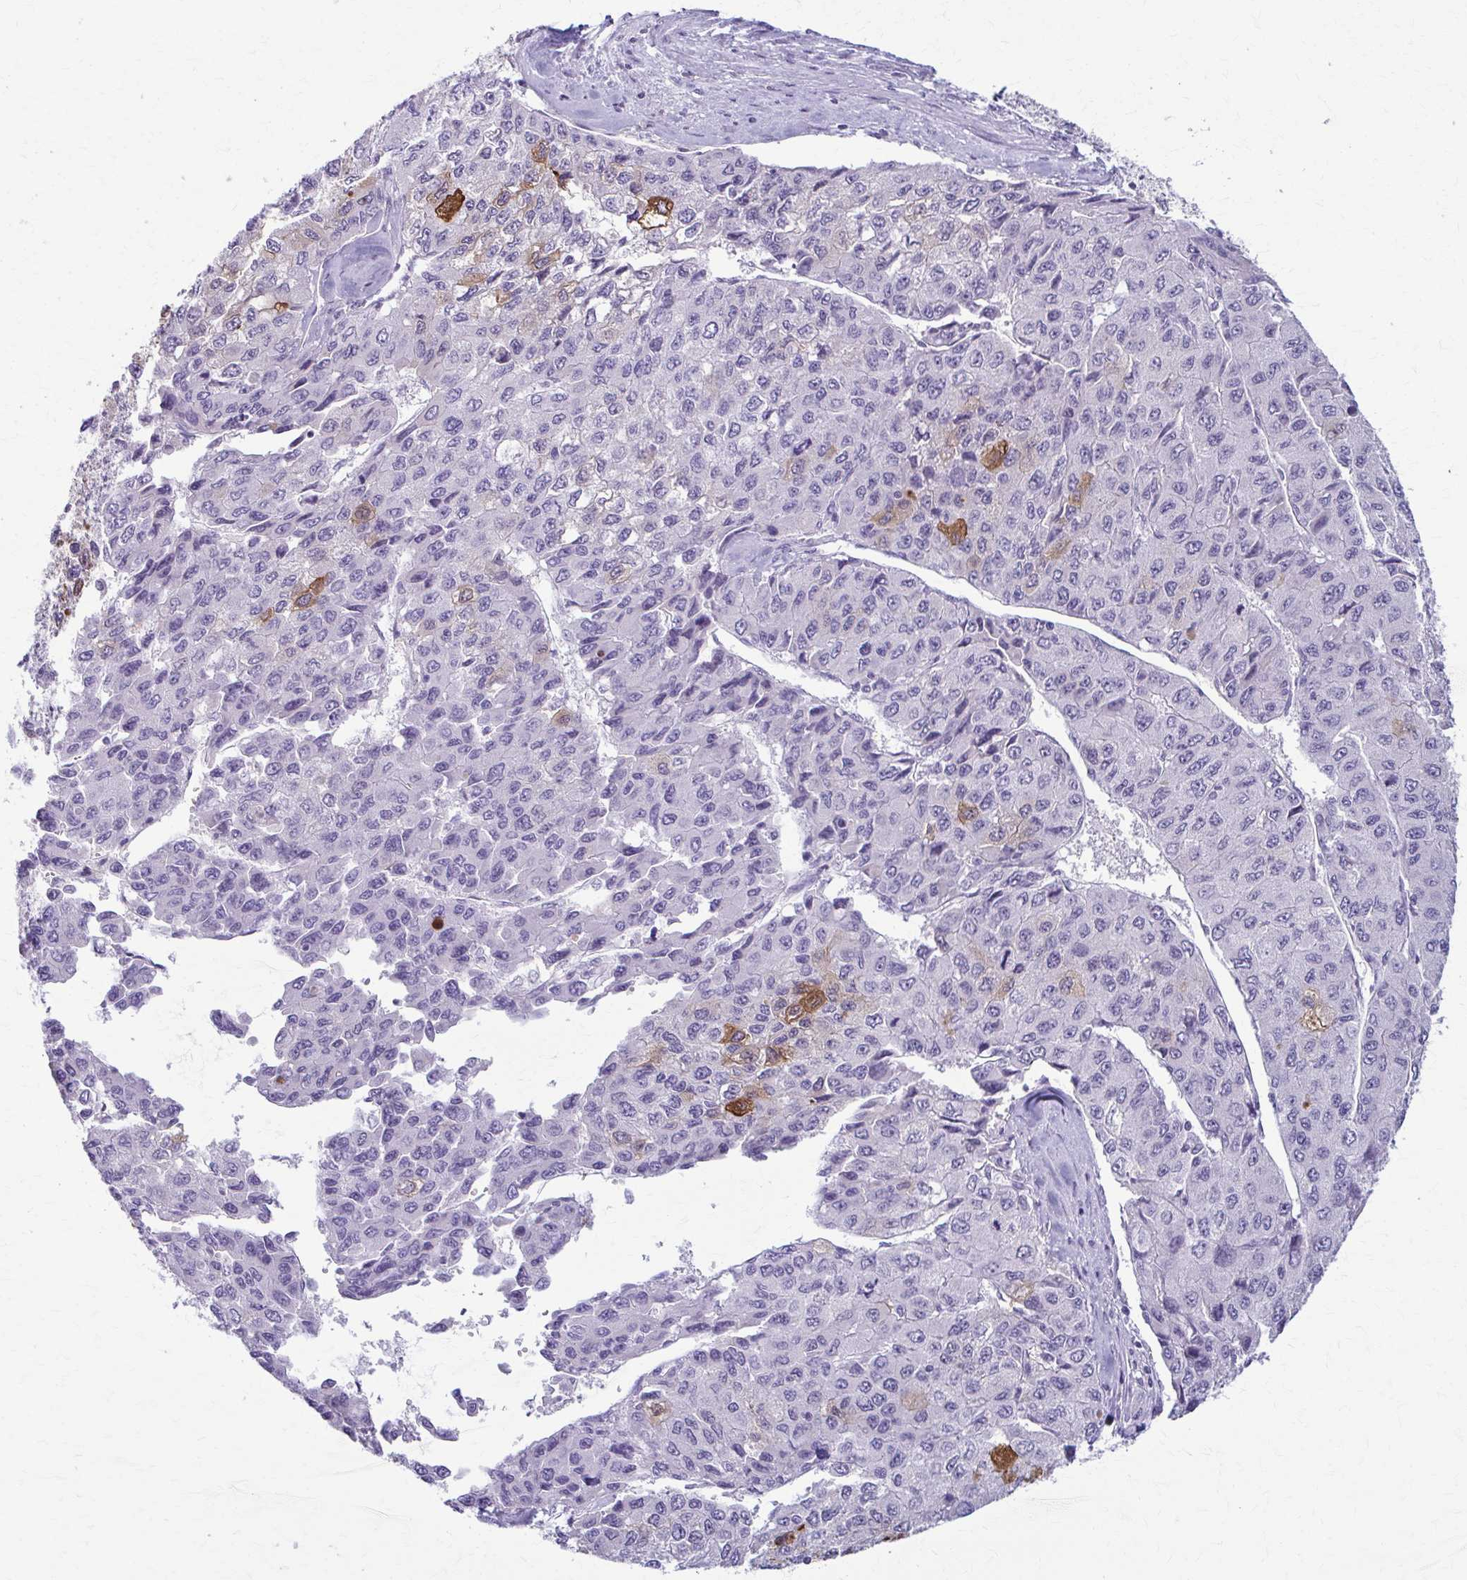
{"staining": {"intensity": "moderate", "quantity": "<25%", "location": "cytoplasmic/membranous"}, "tissue": "liver cancer", "cell_type": "Tumor cells", "image_type": "cancer", "snomed": [{"axis": "morphology", "description": "Carcinoma, Hepatocellular, NOS"}, {"axis": "topography", "description": "Liver"}], "caption": "A brown stain highlights moderate cytoplasmic/membranous staining of a protein in liver hepatocellular carcinoma tumor cells.", "gene": "LDLRAP1", "patient": {"sex": "female", "age": 66}}